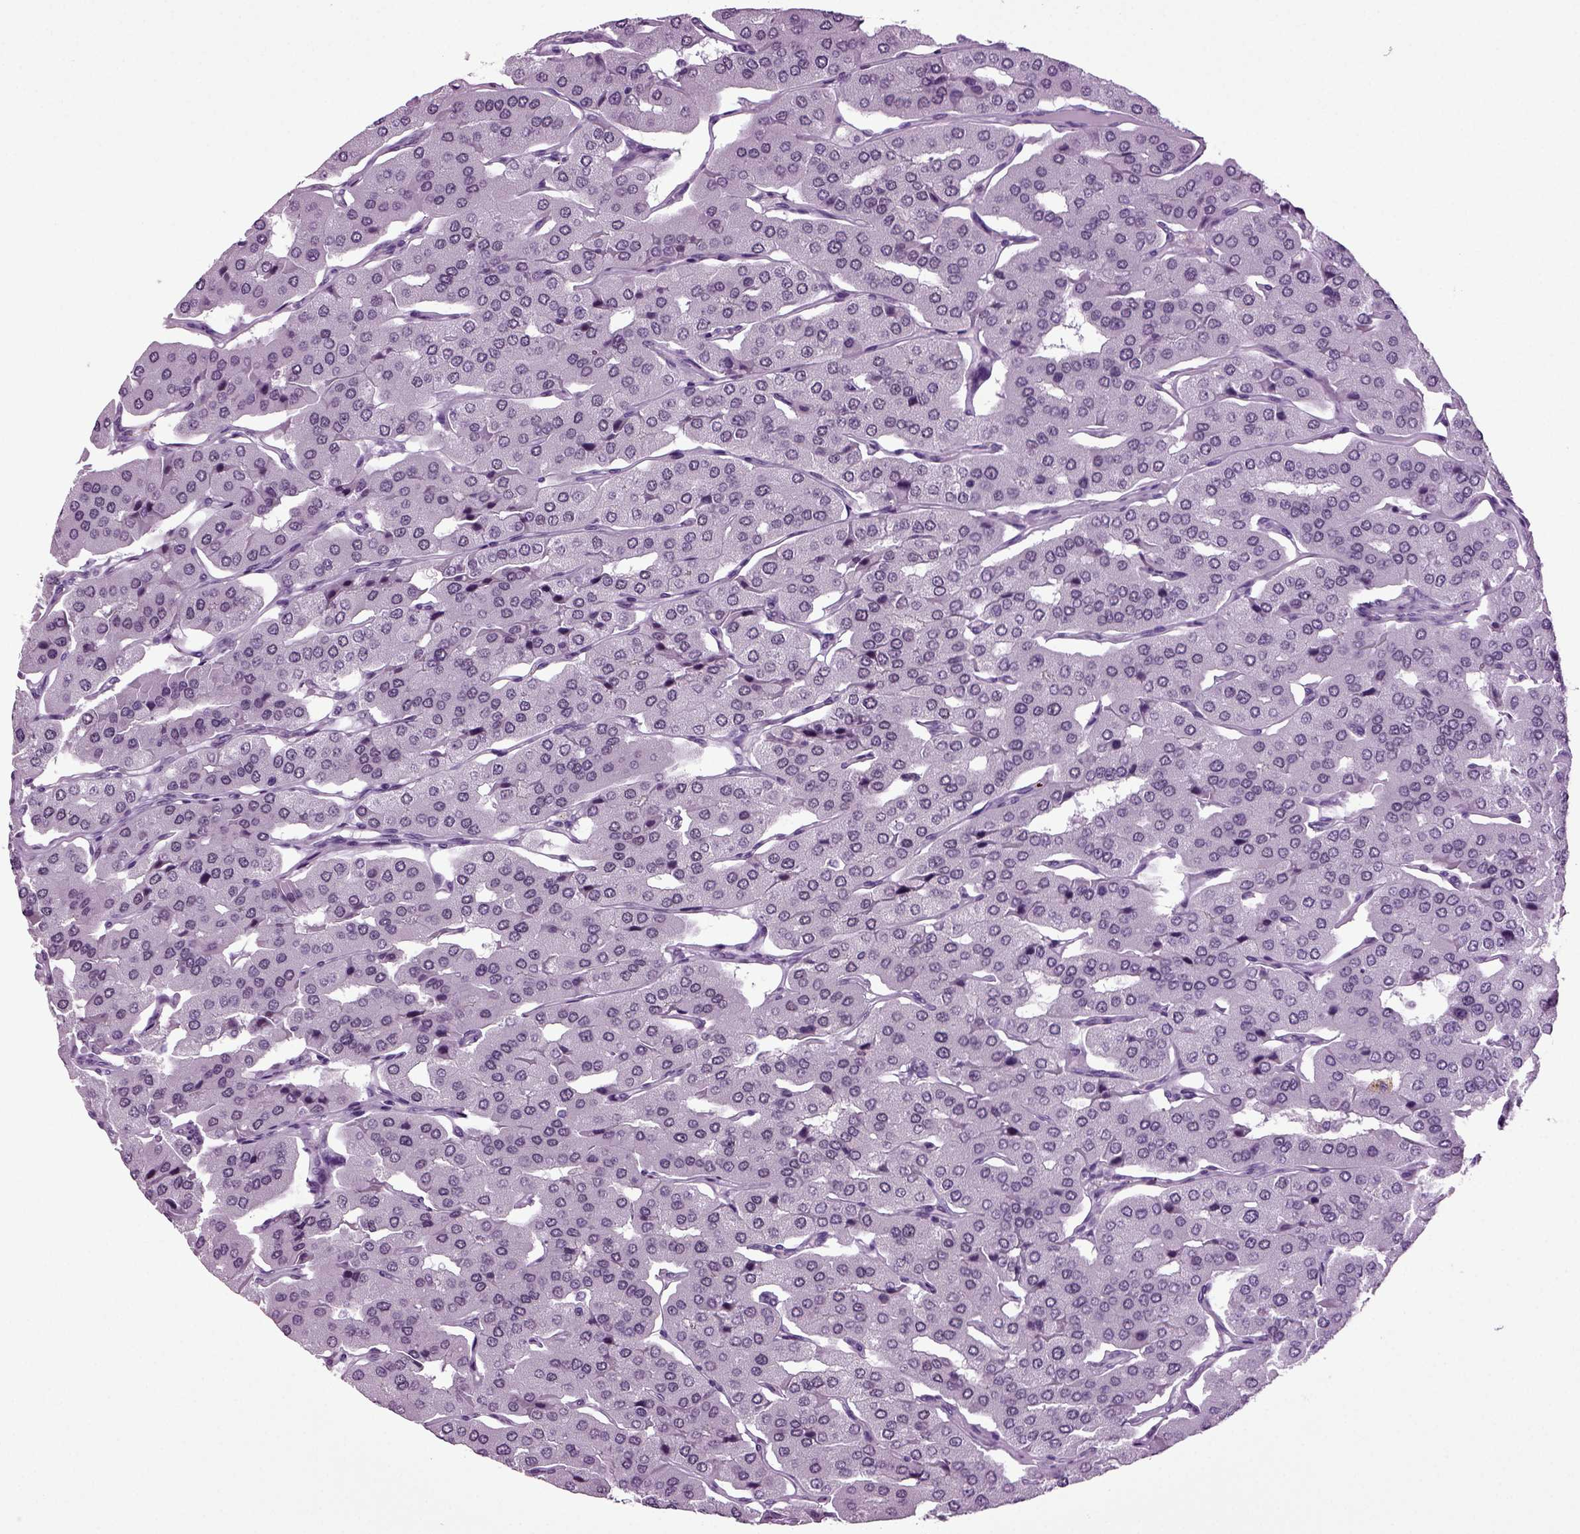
{"staining": {"intensity": "negative", "quantity": "none", "location": "none"}, "tissue": "parathyroid gland", "cell_type": "Glandular cells", "image_type": "normal", "snomed": [{"axis": "morphology", "description": "Normal tissue, NOS"}, {"axis": "morphology", "description": "Adenoma, NOS"}, {"axis": "topography", "description": "Parathyroid gland"}], "caption": "Immunohistochemistry (IHC) histopathology image of normal parathyroid gland: human parathyroid gland stained with DAB (3,3'-diaminobenzidine) reveals no significant protein staining in glandular cells.", "gene": "RFX3", "patient": {"sex": "female", "age": 86}}